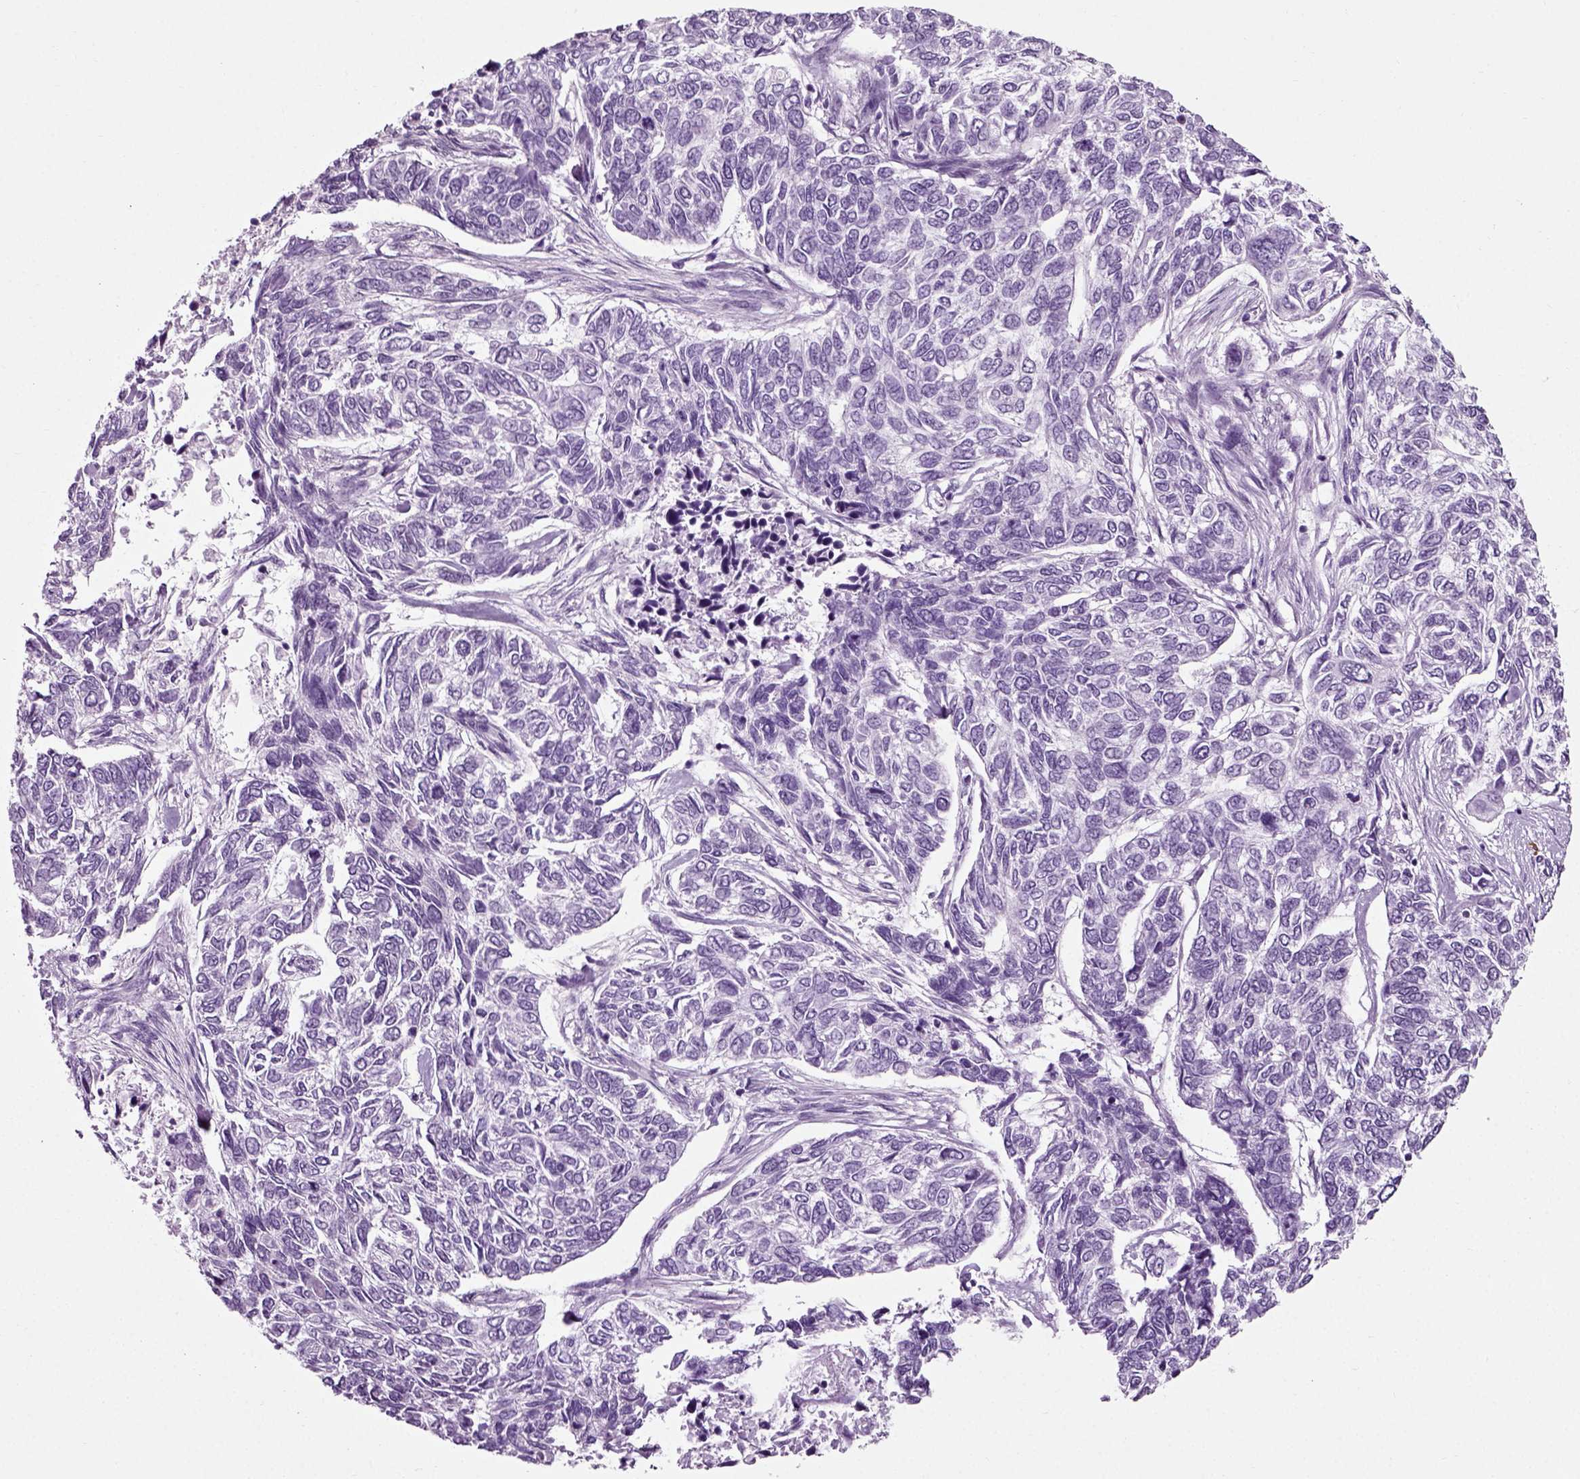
{"staining": {"intensity": "negative", "quantity": "none", "location": "none"}, "tissue": "skin cancer", "cell_type": "Tumor cells", "image_type": "cancer", "snomed": [{"axis": "morphology", "description": "Basal cell carcinoma"}, {"axis": "topography", "description": "Skin"}], "caption": "Tumor cells are negative for brown protein staining in basal cell carcinoma (skin).", "gene": "SLC26A8", "patient": {"sex": "female", "age": 65}}